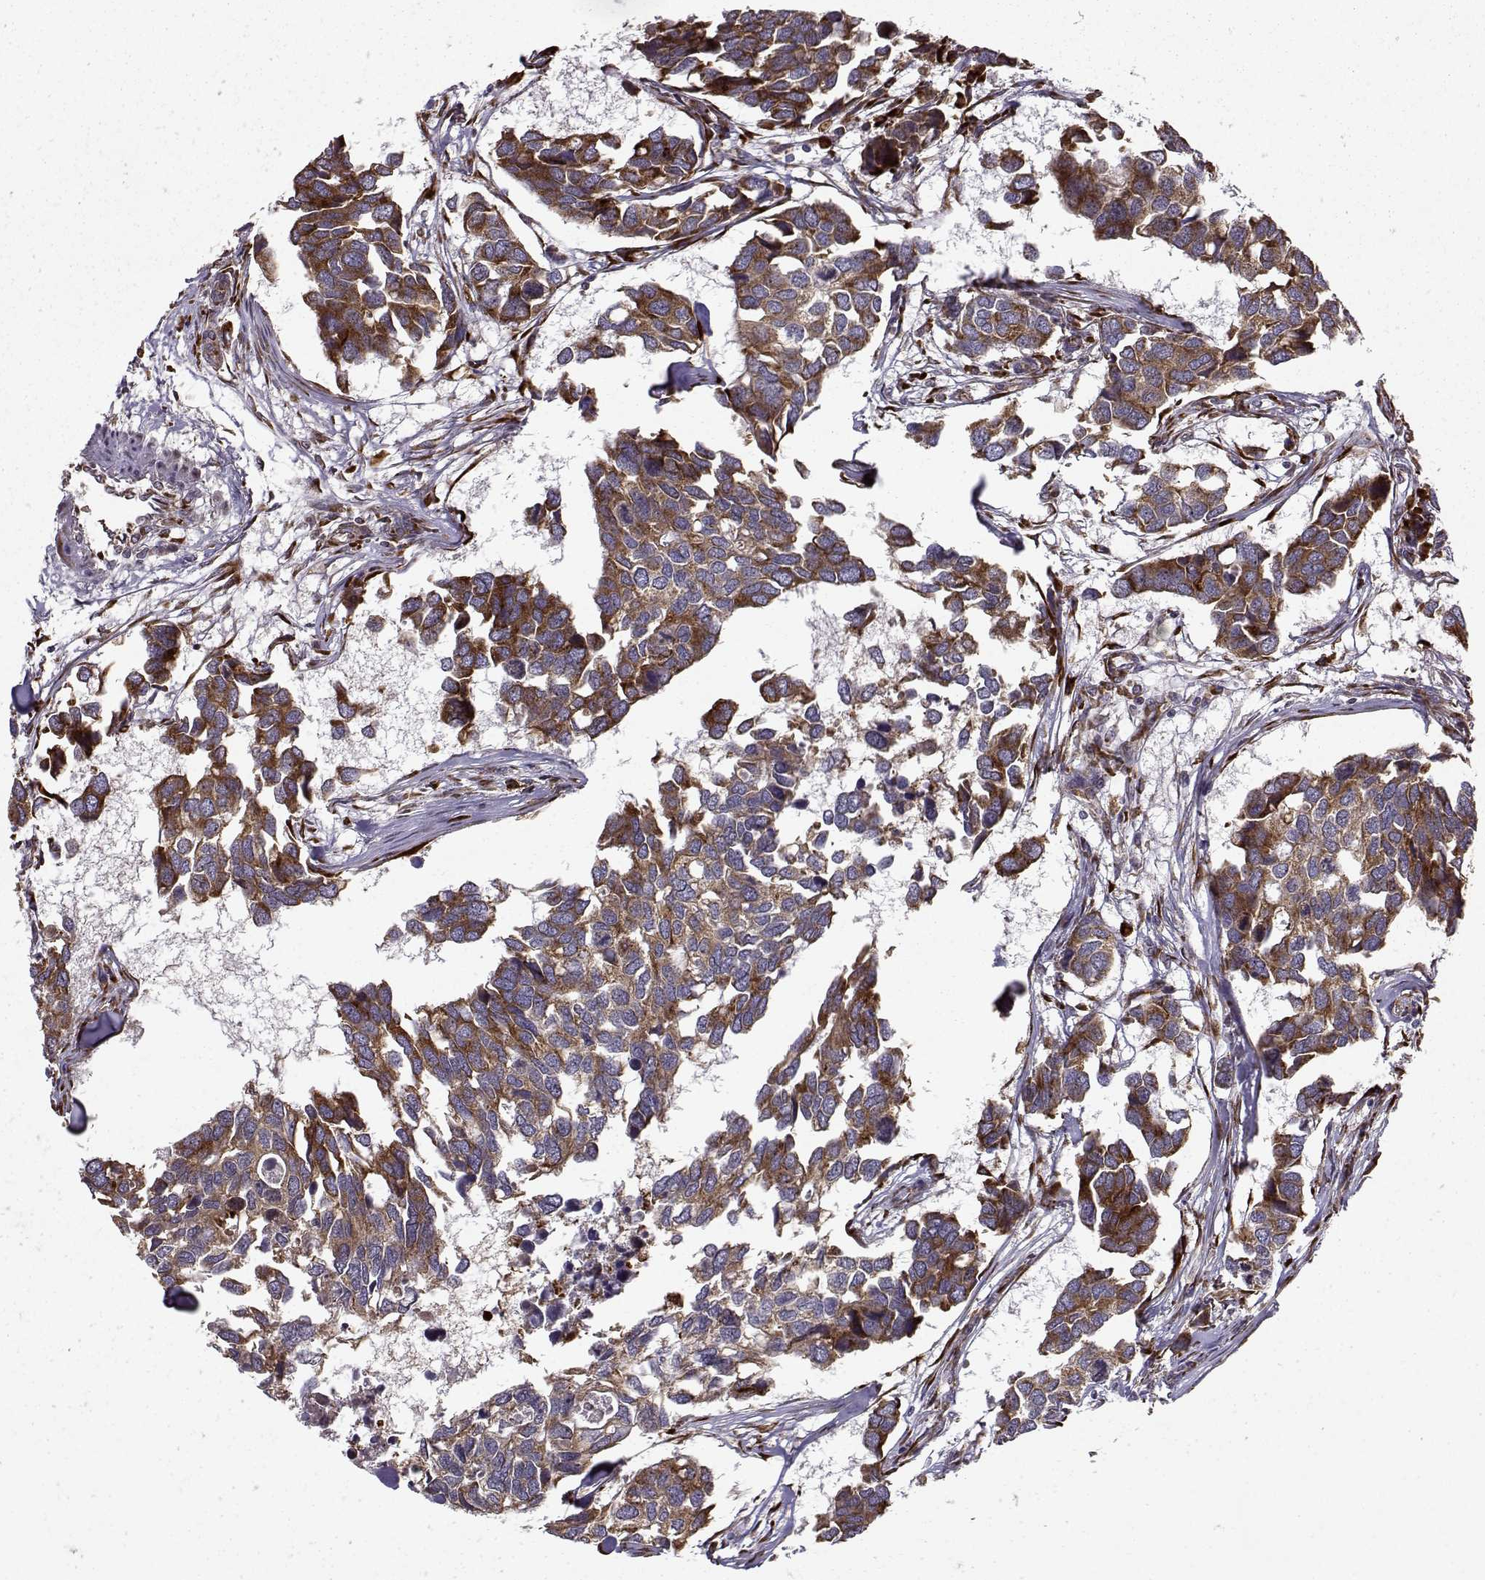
{"staining": {"intensity": "strong", "quantity": ">75%", "location": "cytoplasmic/membranous"}, "tissue": "breast cancer", "cell_type": "Tumor cells", "image_type": "cancer", "snomed": [{"axis": "morphology", "description": "Duct carcinoma"}, {"axis": "topography", "description": "Breast"}], "caption": "IHC photomicrograph of breast infiltrating ductal carcinoma stained for a protein (brown), which reveals high levels of strong cytoplasmic/membranous expression in about >75% of tumor cells.", "gene": "RPL31", "patient": {"sex": "female", "age": 83}}